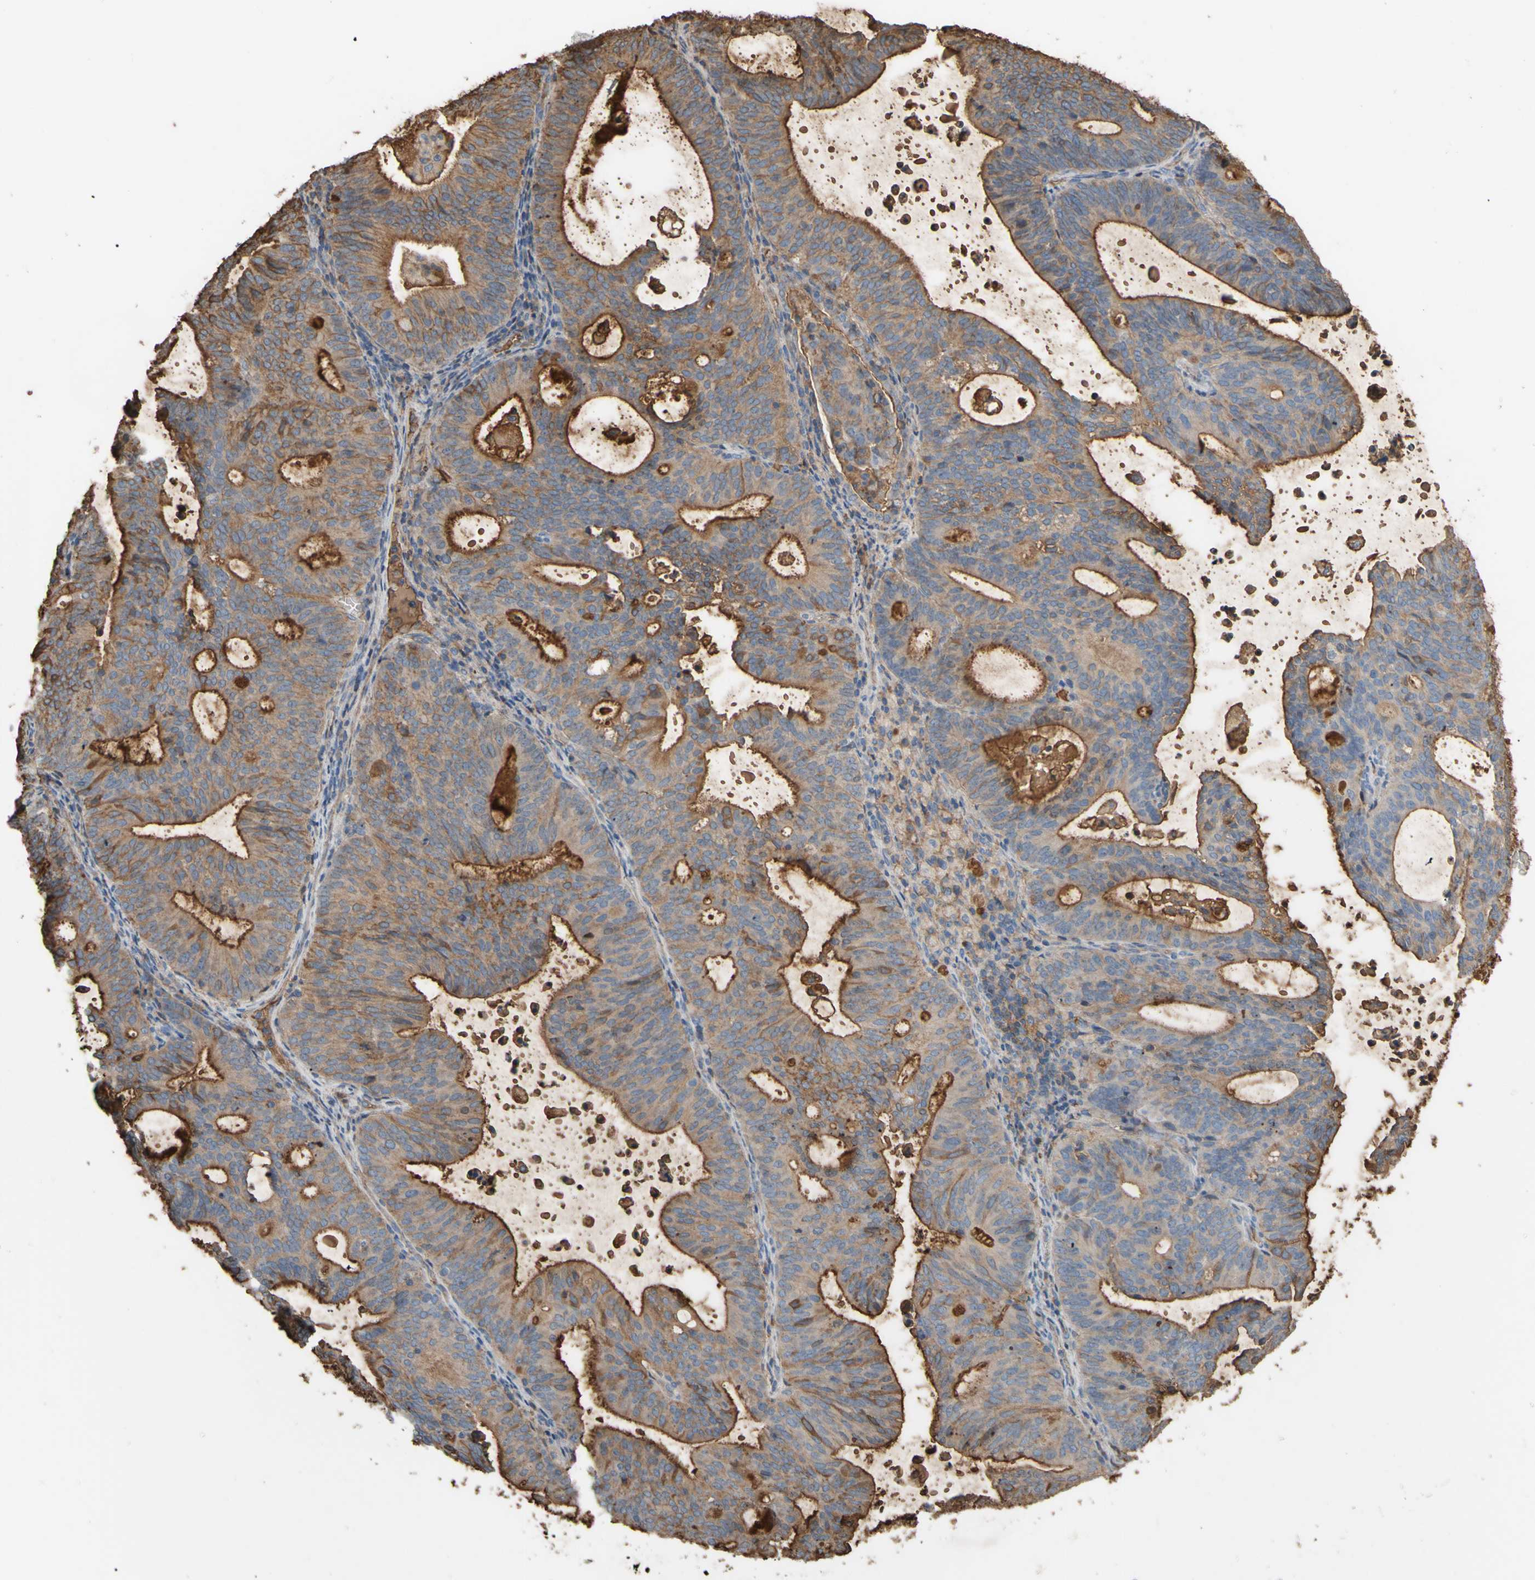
{"staining": {"intensity": "moderate", "quantity": "25%-75%", "location": "cytoplasmic/membranous"}, "tissue": "endometrial cancer", "cell_type": "Tumor cells", "image_type": "cancer", "snomed": [{"axis": "morphology", "description": "Adenocarcinoma, NOS"}, {"axis": "topography", "description": "Uterus"}], "caption": "Human endometrial cancer stained with a brown dye exhibits moderate cytoplasmic/membranous positive expression in about 25%-75% of tumor cells.", "gene": "PTGDS", "patient": {"sex": "female", "age": 83}}